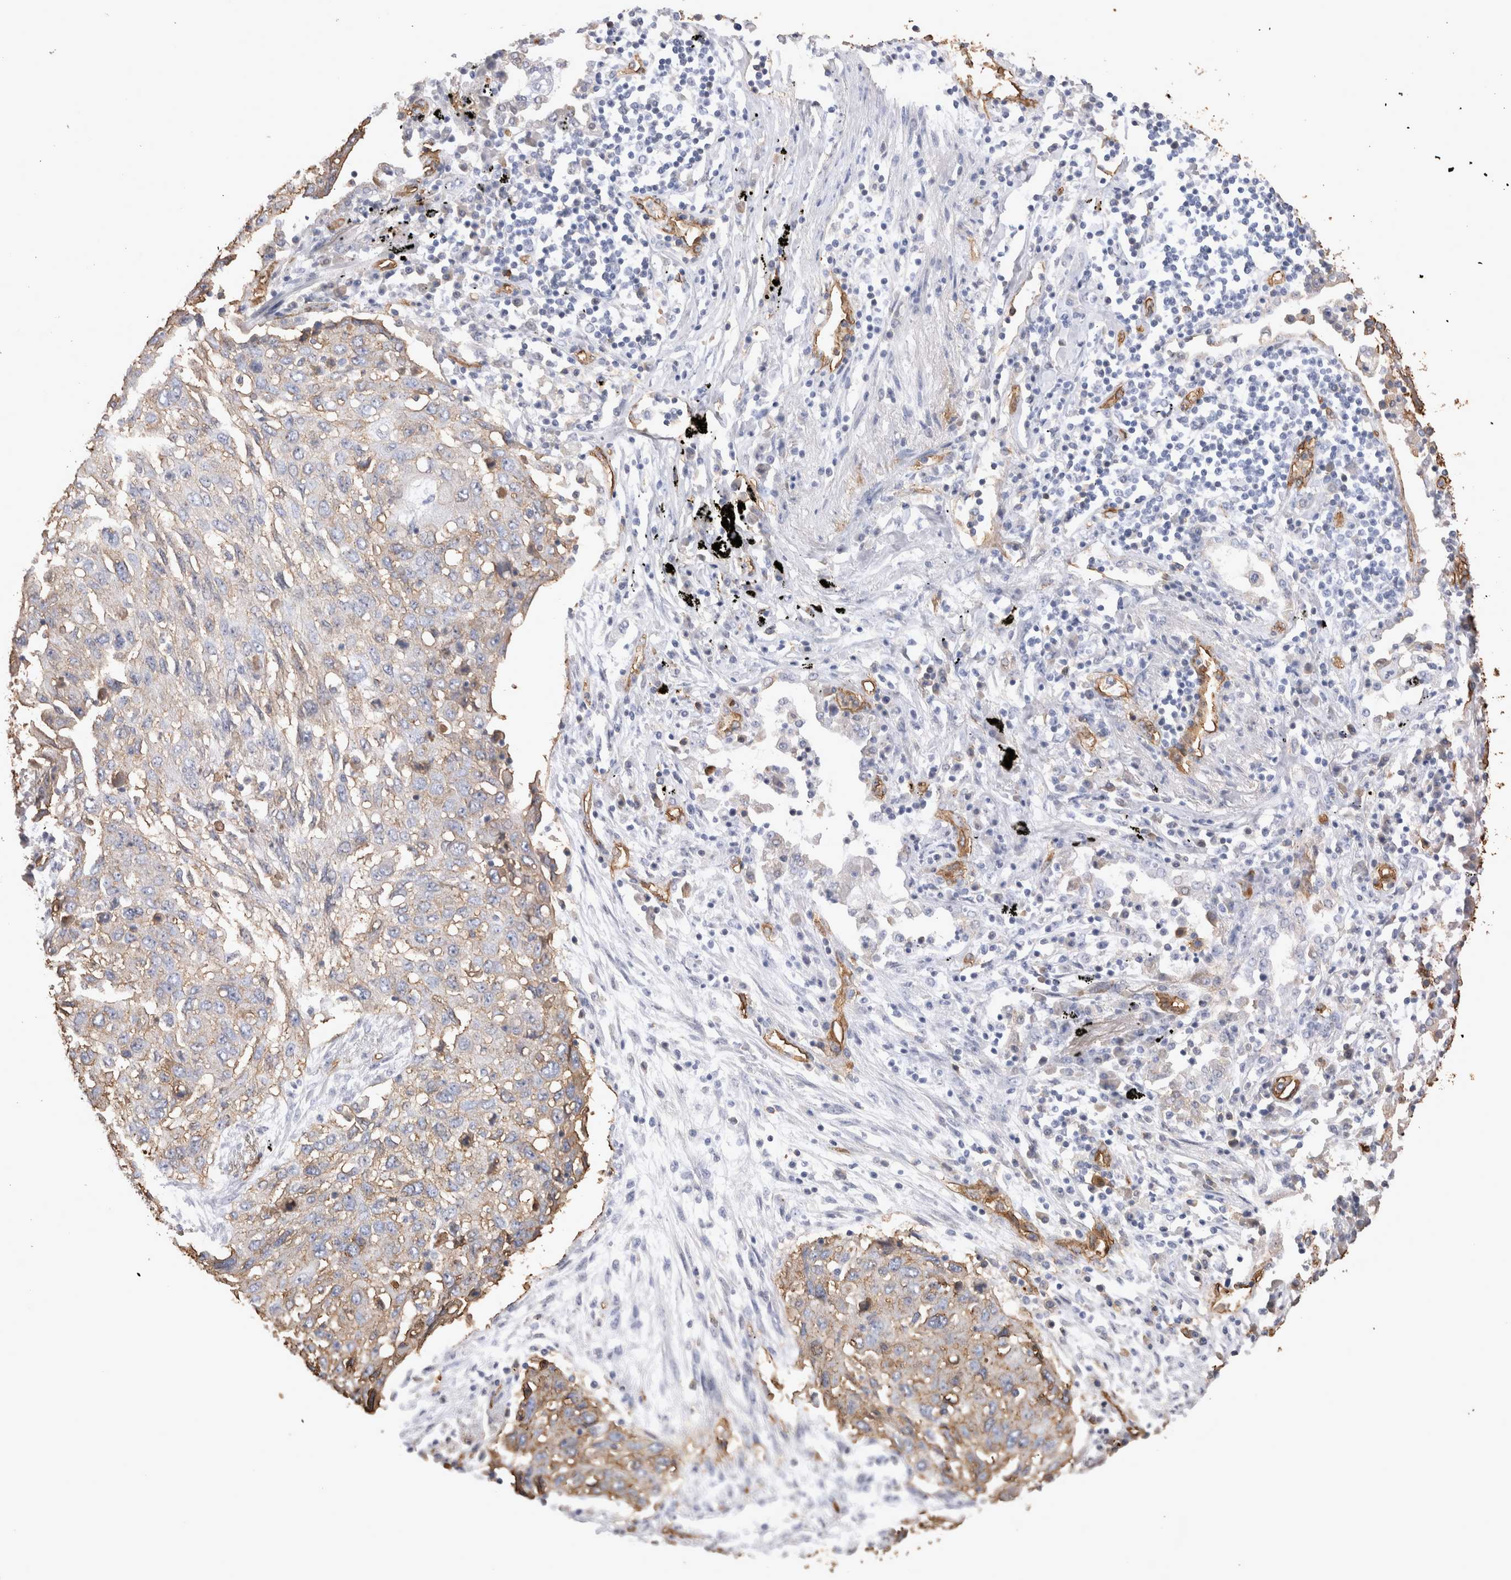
{"staining": {"intensity": "weak", "quantity": ">75%", "location": "cytoplasmic/membranous"}, "tissue": "lung cancer", "cell_type": "Tumor cells", "image_type": "cancer", "snomed": [{"axis": "morphology", "description": "Squamous cell carcinoma, NOS"}, {"axis": "topography", "description": "Lung"}], "caption": "Protein analysis of lung squamous cell carcinoma tissue reveals weak cytoplasmic/membranous staining in about >75% of tumor cells. (brown staining indicates protein expression, while blue staining denotes nuclei).", "gene": "IL17RC", "patient": {"sex": "female", "age": 63}}